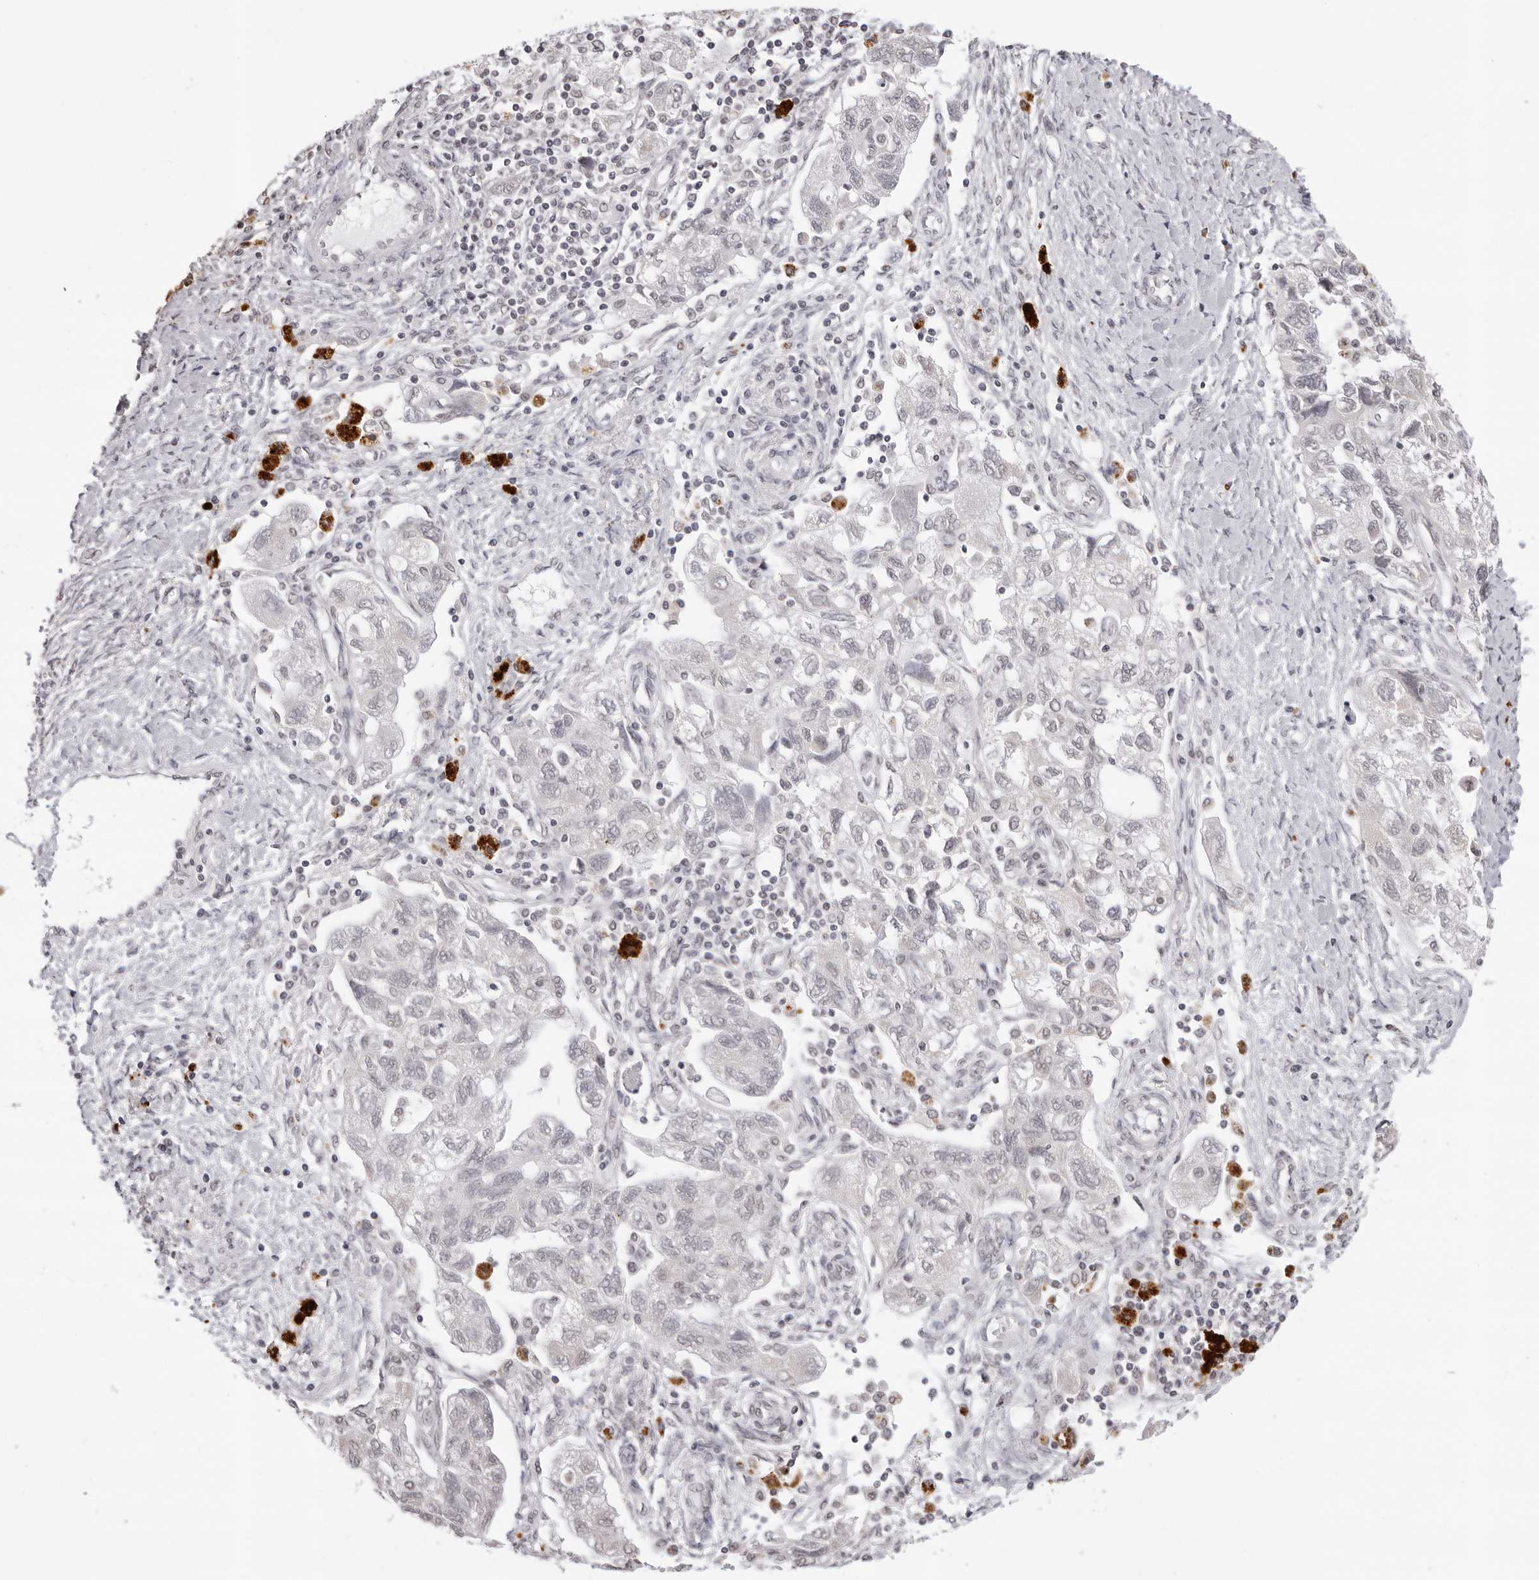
{"staining": {"intensity": "negative", "quantity": "none", "location": "none"}, "tissue": "ovarian cancer", "cell_type": "Tumor cells", "image_type": "cancer", "snomed": [{"axis": "morphology", "description": "Carcinoma, NOS"}, {"axis": "morphology", "description": "Cystadenocarcinoma, serous, NOS"}, {"axis": "topography", "description": "Ovary"}], "caption": "Immunohistochemical staining of human ovarian cancer (serous cystadenocarcinoma) reveals no significant staining in tumor cells.", "gene": "NTM", "patient": {"sex": "female", "age": 69}}